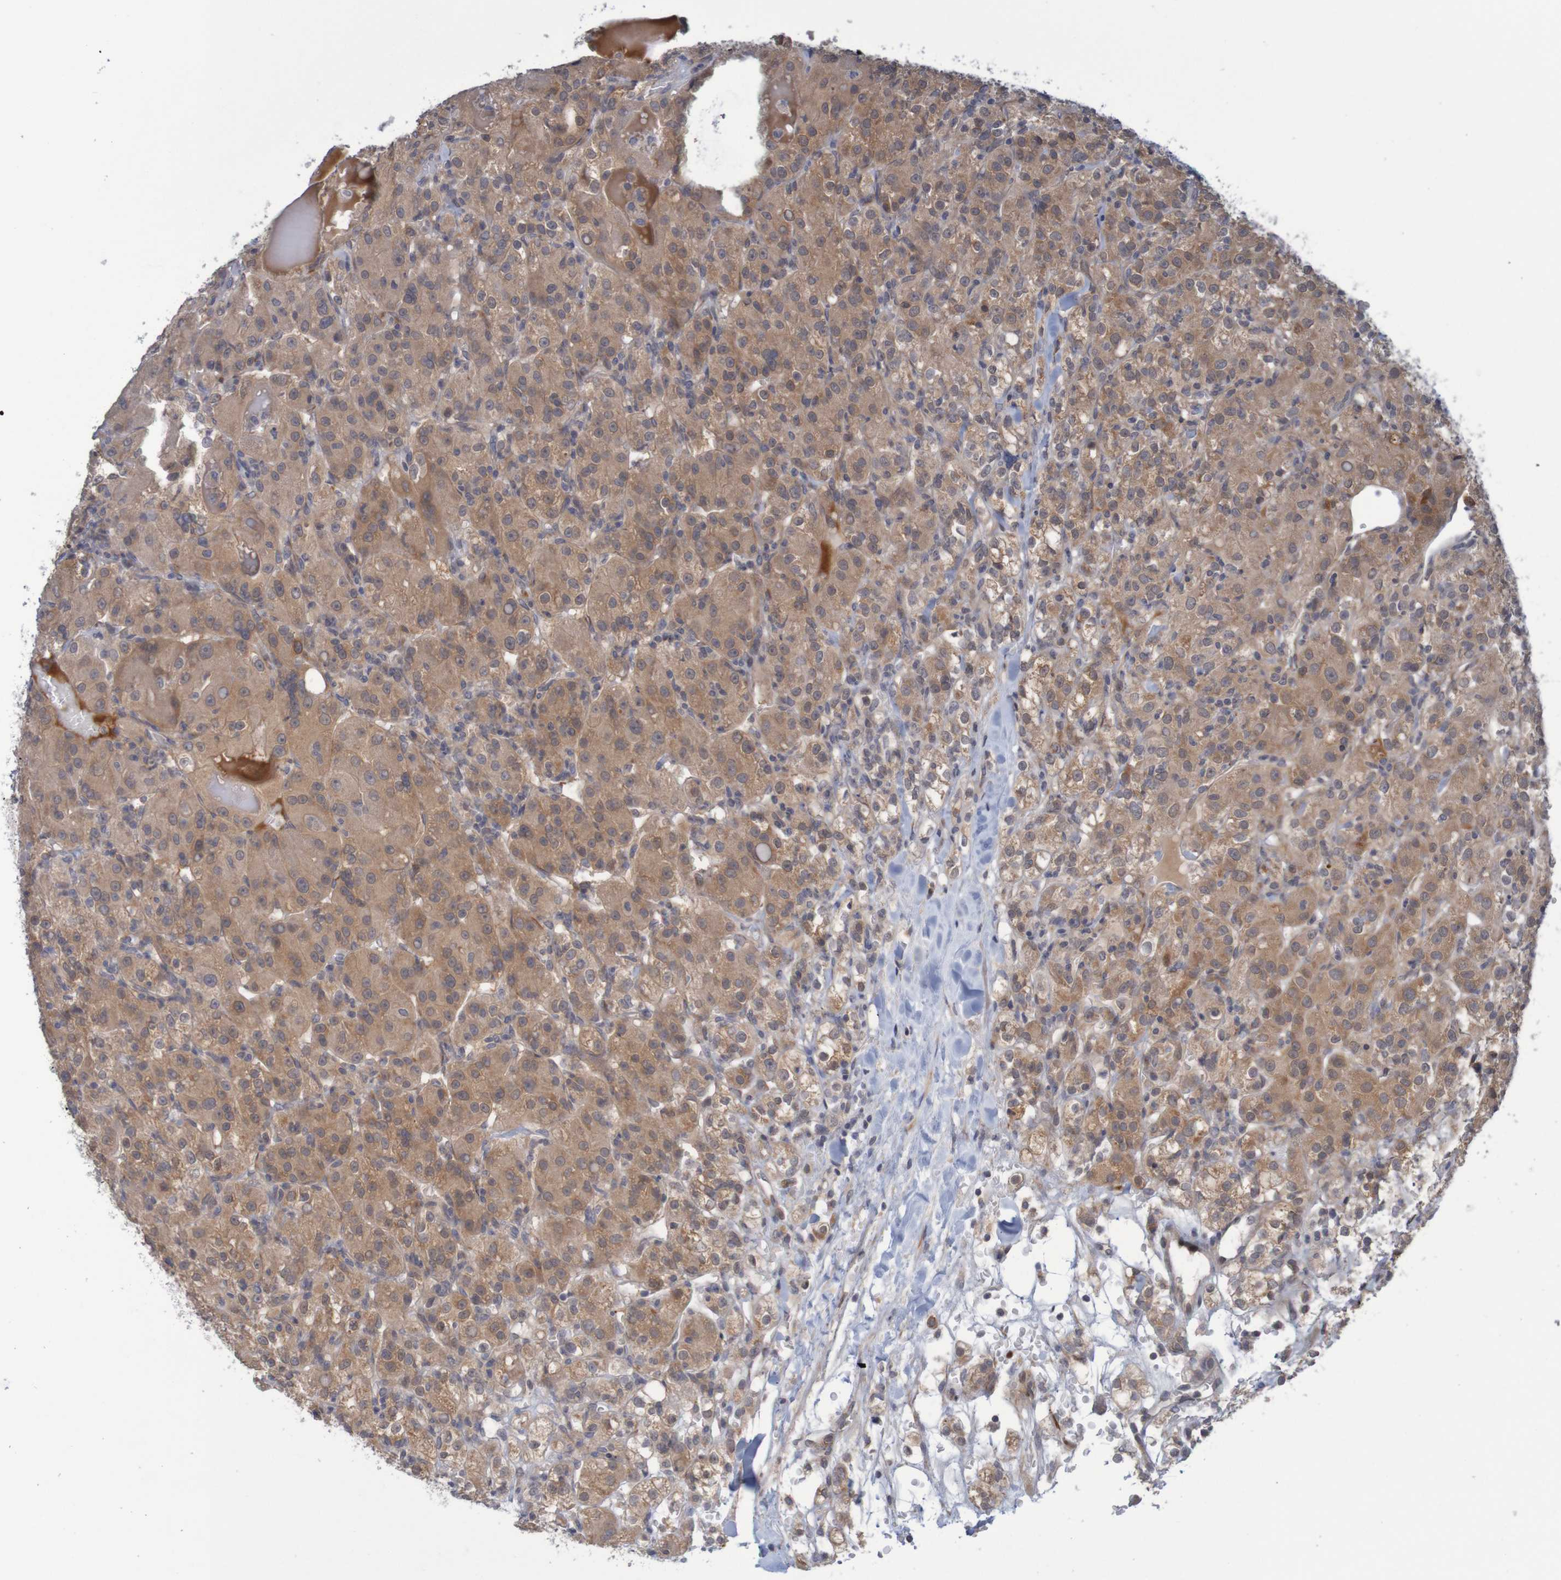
{"staining": {"intensity": "moderate", "quantity": ">75%", "location": "cytoplasmic/membranous"}, "tissue": "renal cancer", "cell_type": "Tumor cells", "image_type": "cancer", "snomed": [{"axis": "morphology", "description": "Normal tissue, NOS"}, {"axis": "morphology", "description": "Adenocarcinoma, NOS"}, {"axis": "topography", "description": "Kidney"}], "caption": "Brown immunohistochemical staining in human adenocarcinoma (renal) exhibits moderate cytoplasmic/membranous staining in approximately >75% of tumor cells.", "gene": "ANKK1", "patient": {"sex": "male", "age": 61}}